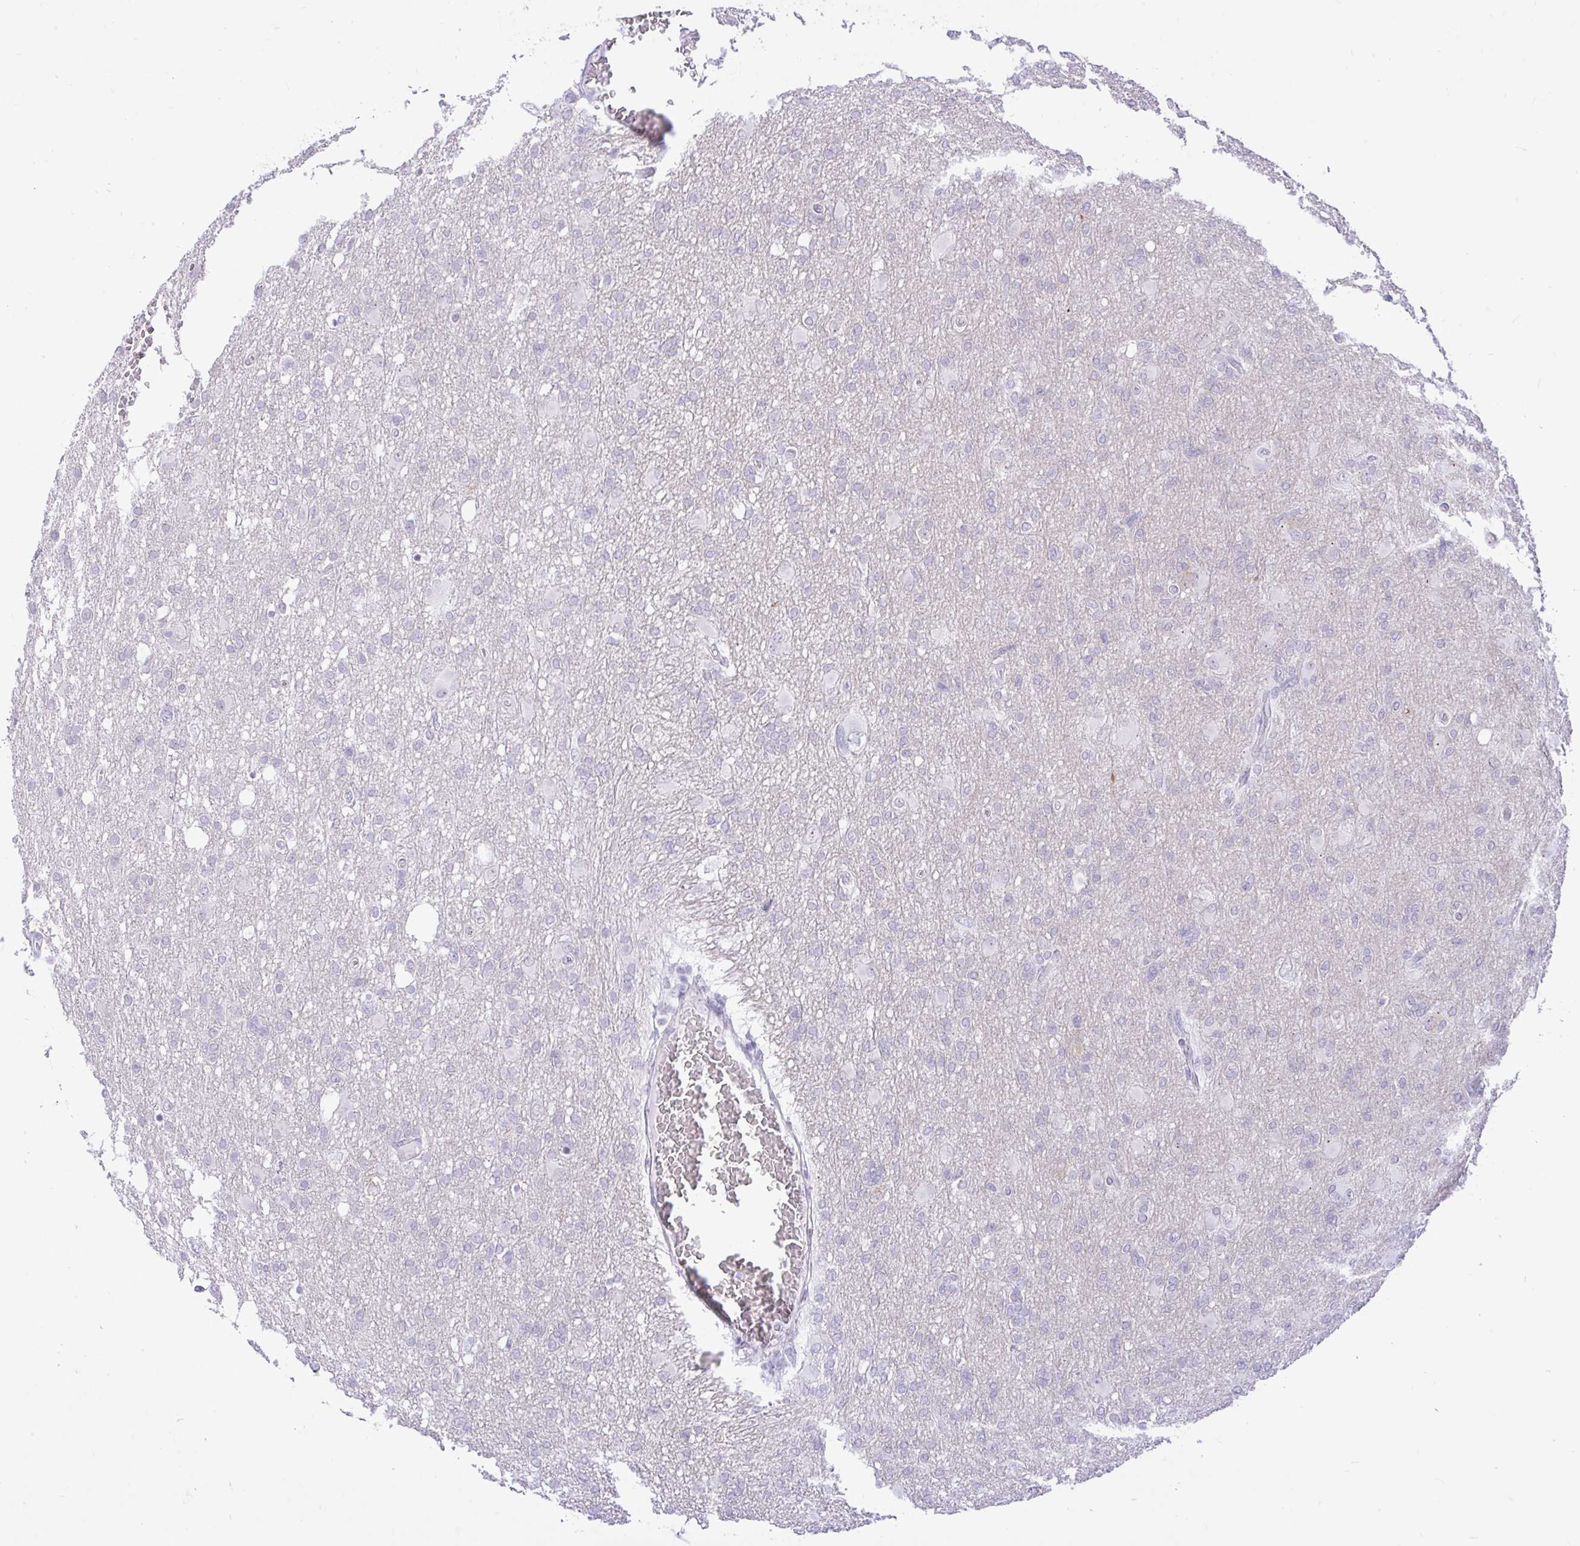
{"staining": {"intensity": "negative", "quantity": "none", "location": "none"}, "tissue": "glioma", "cell_type": "Tumor cells", "image_type": "cancer", "snomed": [{"axis": "morphology", "description": "Glioma, malignant, High grade"}, {"axis": "topography", "description": "Brain"}], "caption": "A photomicrograph of human malignant glioma (high-grade) is negative for staining in tumor cells. (Brightfield microscopy of DAB immunohistochemistry at high magnification).", "gene": "REEP1", "patient": {"sex": "male", "age": 61}}